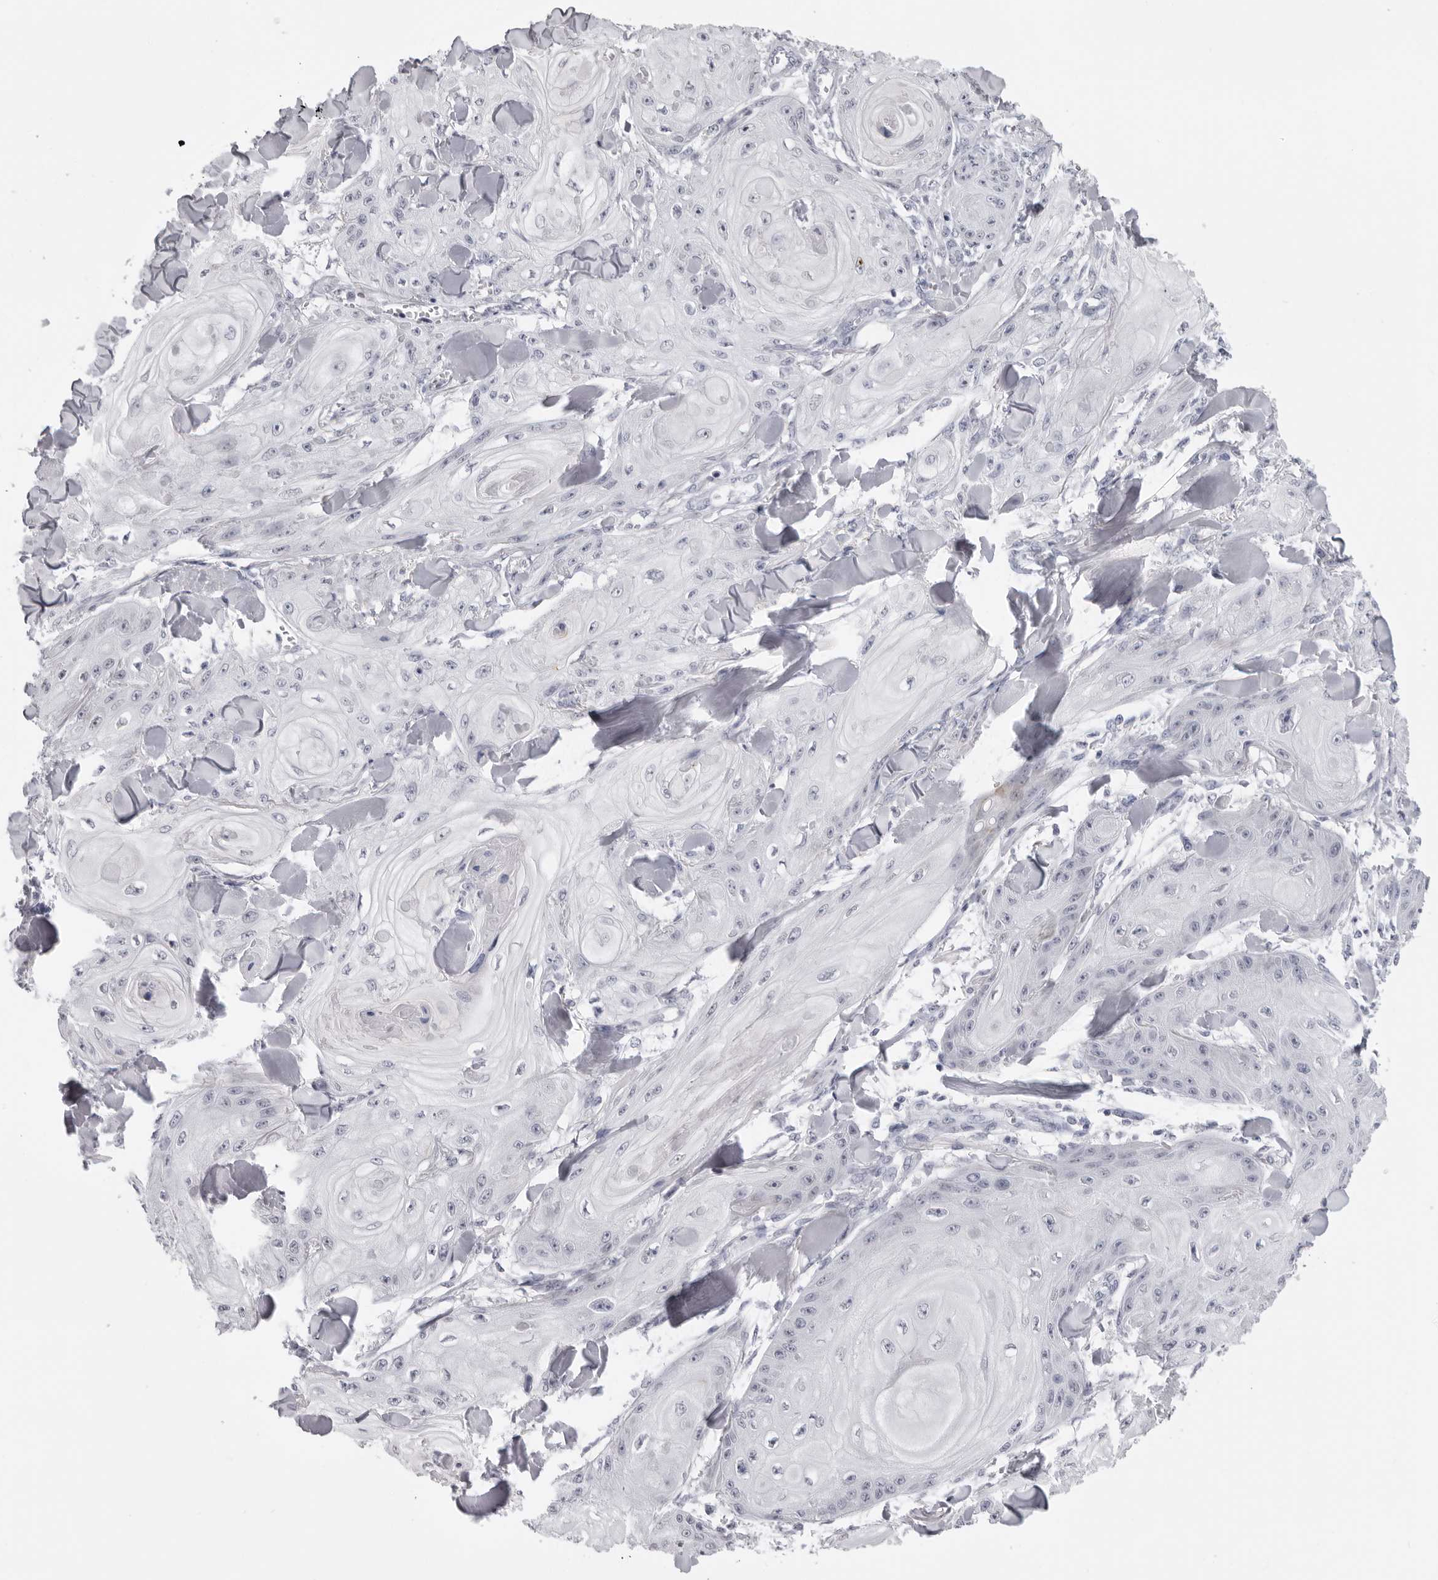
{"staining": {"intensity": "negative", "quantity": "none", "location": "none"}, "tissue": "skin cancer", "cell_type": "Tumor cells", "image_type": "cancer", "snomed": [{"axis": "morphology", "description": "Squamous cell carcinoma, NOS"}, {"axis": "topography", "description": "Skin"}], "caption": "The histopathology image exhibits no significant staining in tumor cells of skin squamous cell carcinoma. Nuclei are stained in blue.", "gene": "DNALI1", "patient": {"sex": "male", "age": 74}}